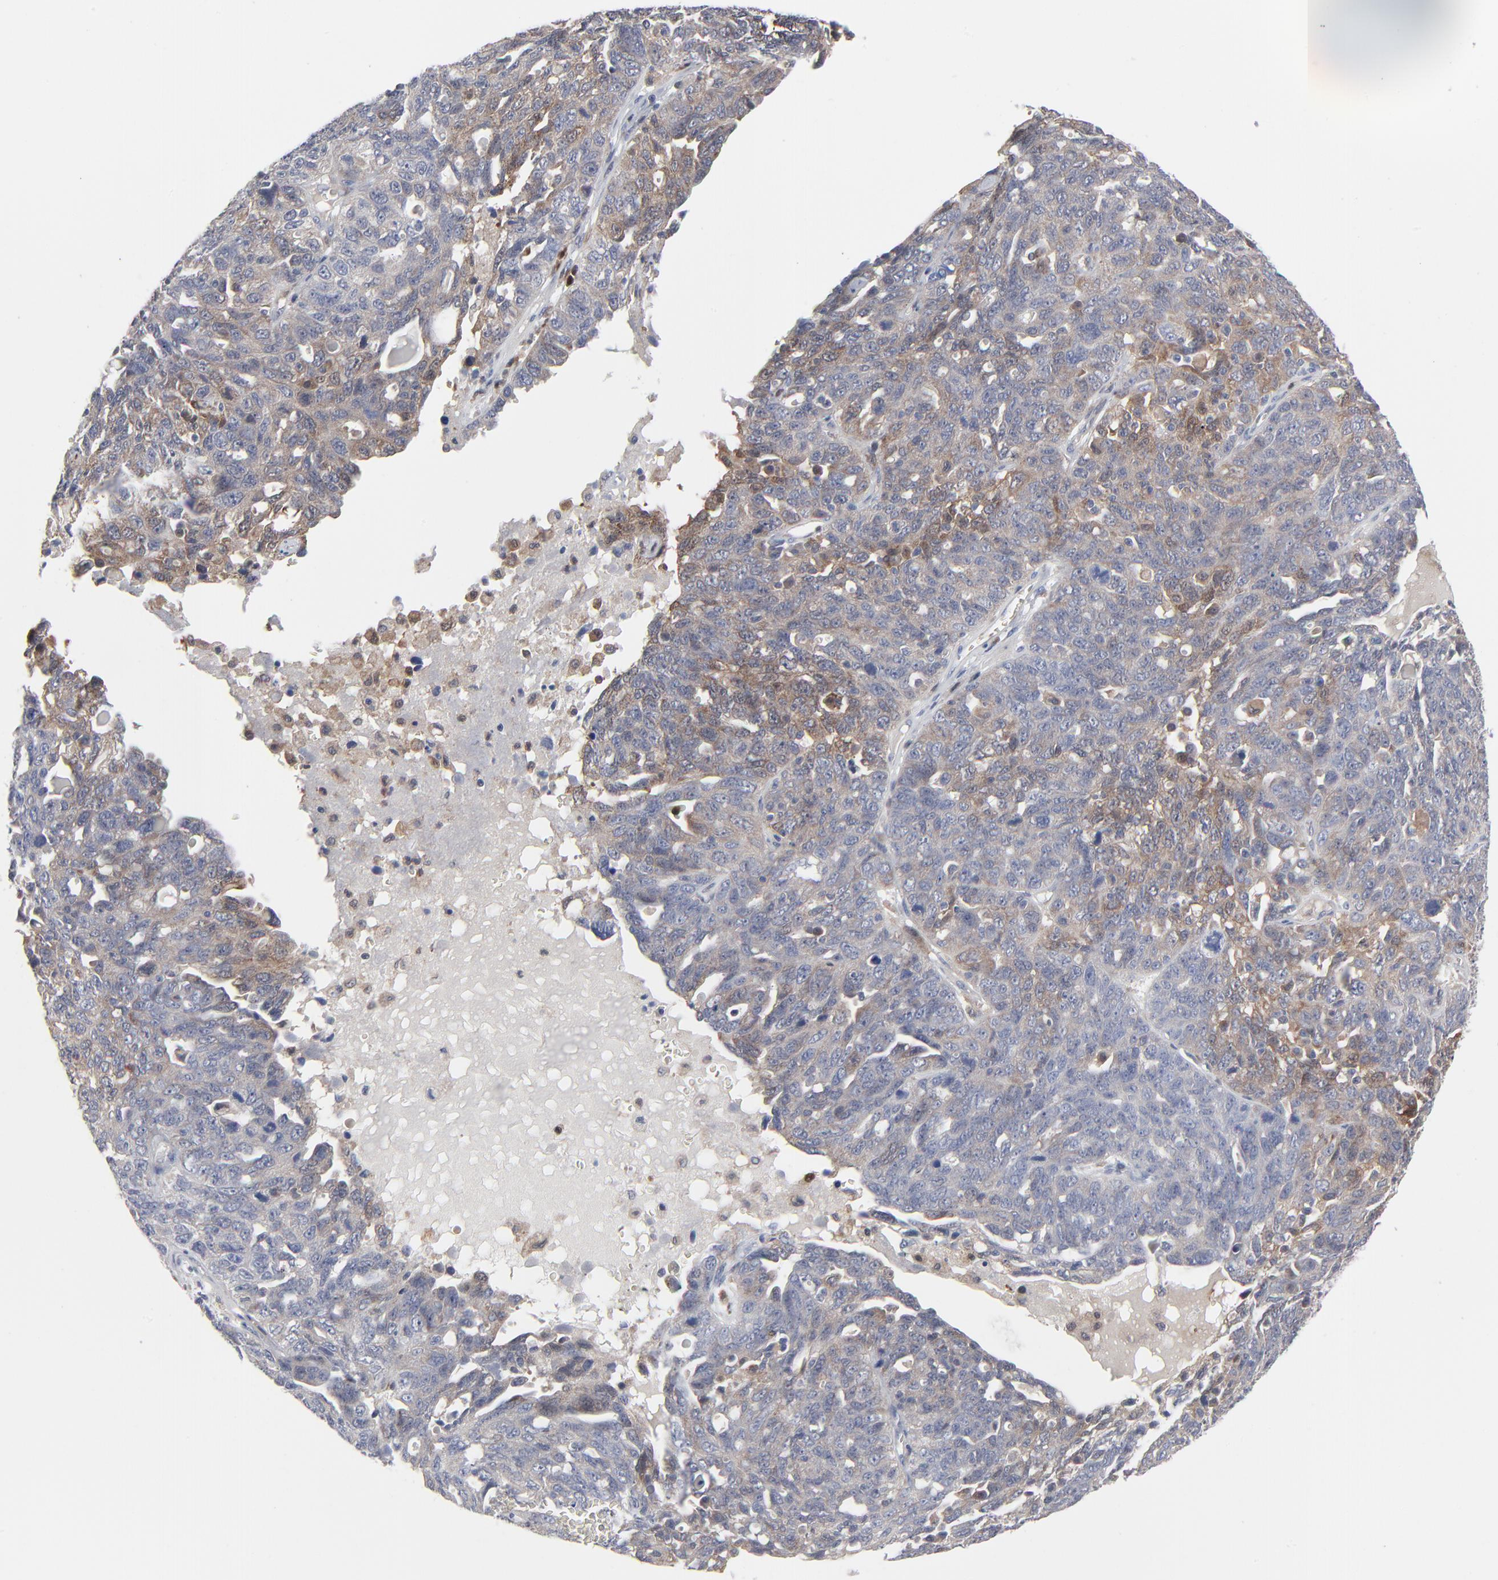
{"staining": {"intensity": "weak", "quantity": "25%-75%", "location": "cytoplasmic/membranous"}, "tissue": "ovarian cancer", "cell_type": "Tumor cells", "image_type": "cancer", "snomed": [{"axis": "morphology", "description": "Cystadenocarcinoma, serous, NOS"}, {"axis": "topography", "description": "Ovary"}], "caption": "Immunohistochemical staining of human serous cystadenocarcinoma (ovarian) demonstrates low levels of weak cytoplasmic/membranous protein staining in about 25%-75% of tumor cells.", "gene": "BID", "patient": {"sex": "female", "age": 71}}